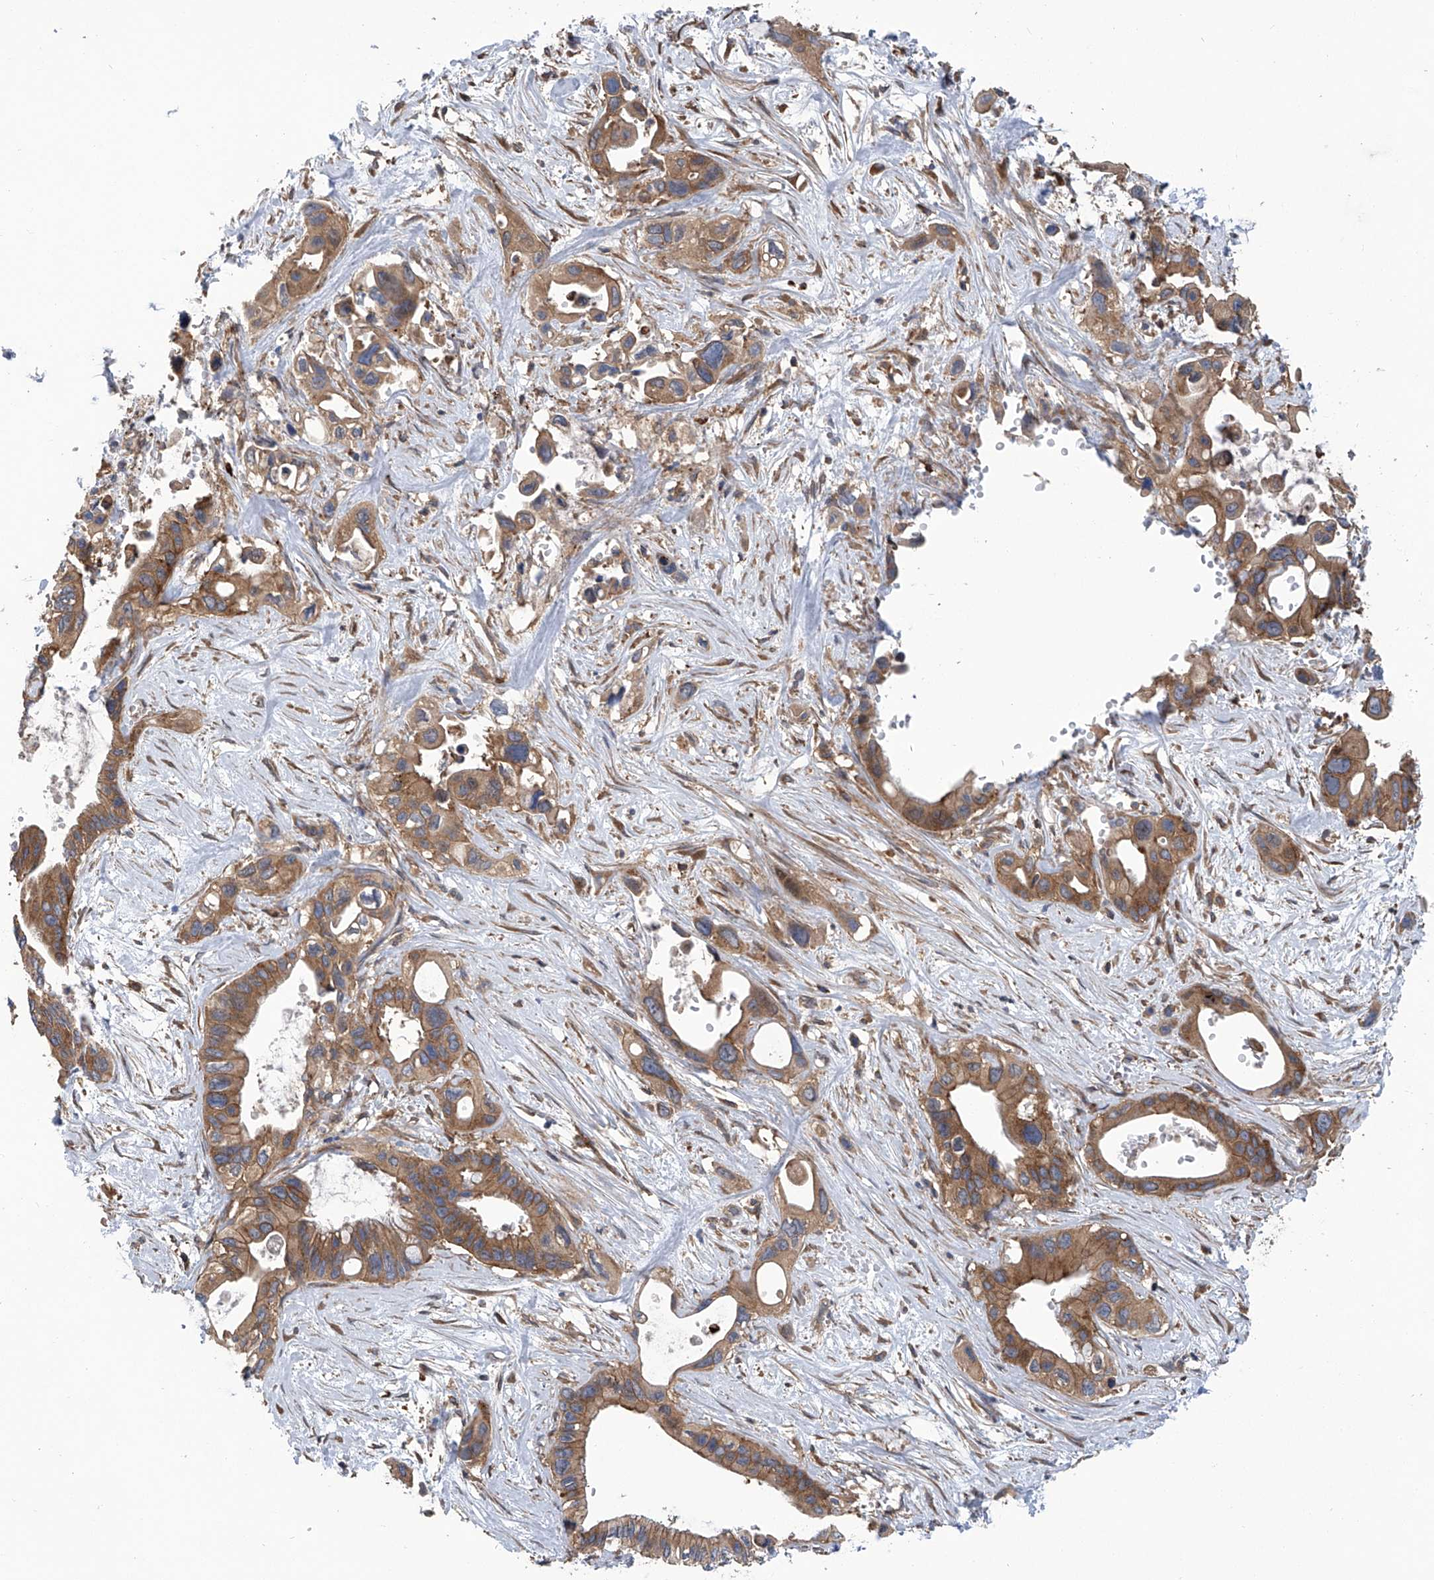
{"staining": {"intensity": "moderate", "quantity": ">75%", "location": "cytoplasmic/membranous"}, "tissue": "pancreatic cancer", "cell_type": "Tumor cells", "image_type": "cancer", "snomed": [{"axis": "morphology", "description": "Adenocarcinoma, NOS"}, {"axis": "topography", "description": "Pancreas"}], "caption": "Immunohistochemical staining of pancreatic adenocarcinoma demonstrates medium levels of moderate cytoplasmic/membranous positivity in about >75% of tumor cells.", "gene": "SMAP1", "patient": {"sex": "male", "age": 66}}